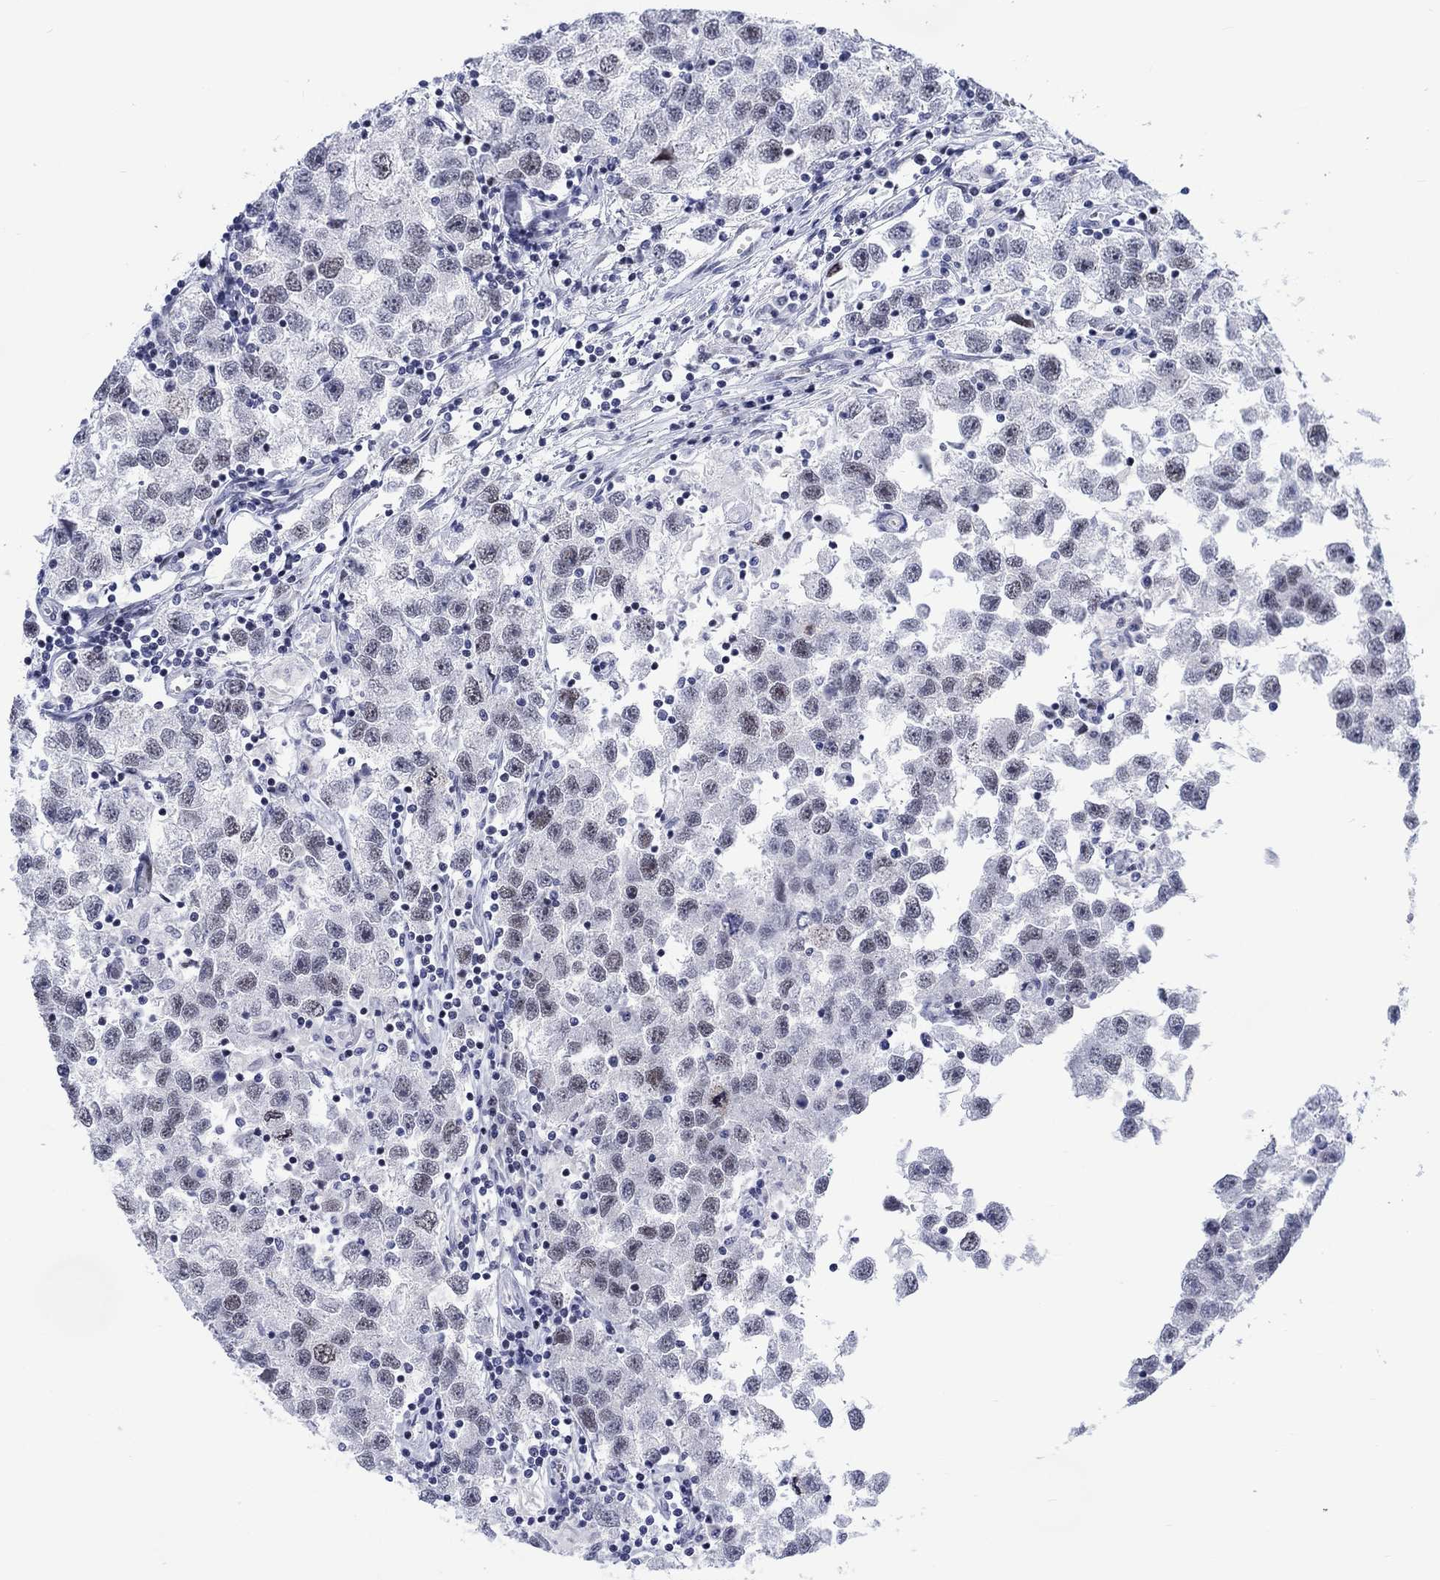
{"staining": {"intensity": "weak", "quantity": "<25%", "location": "nuclear"}, "tissue": "testis cancer", "cell_type": "Tumor cells", "image_type": "cancer", "snomed": [{"axis": "morphology", "description": "Seminoma, NOS"}, {"axis": "topography", "description": "Testis"}], "caption": "Seminoma (testis) was stained to show a protein in brown. There is no significant expression in tumor cells.", "gene": "CDCA2", "patient": {"sex": "male", "age": 26}}